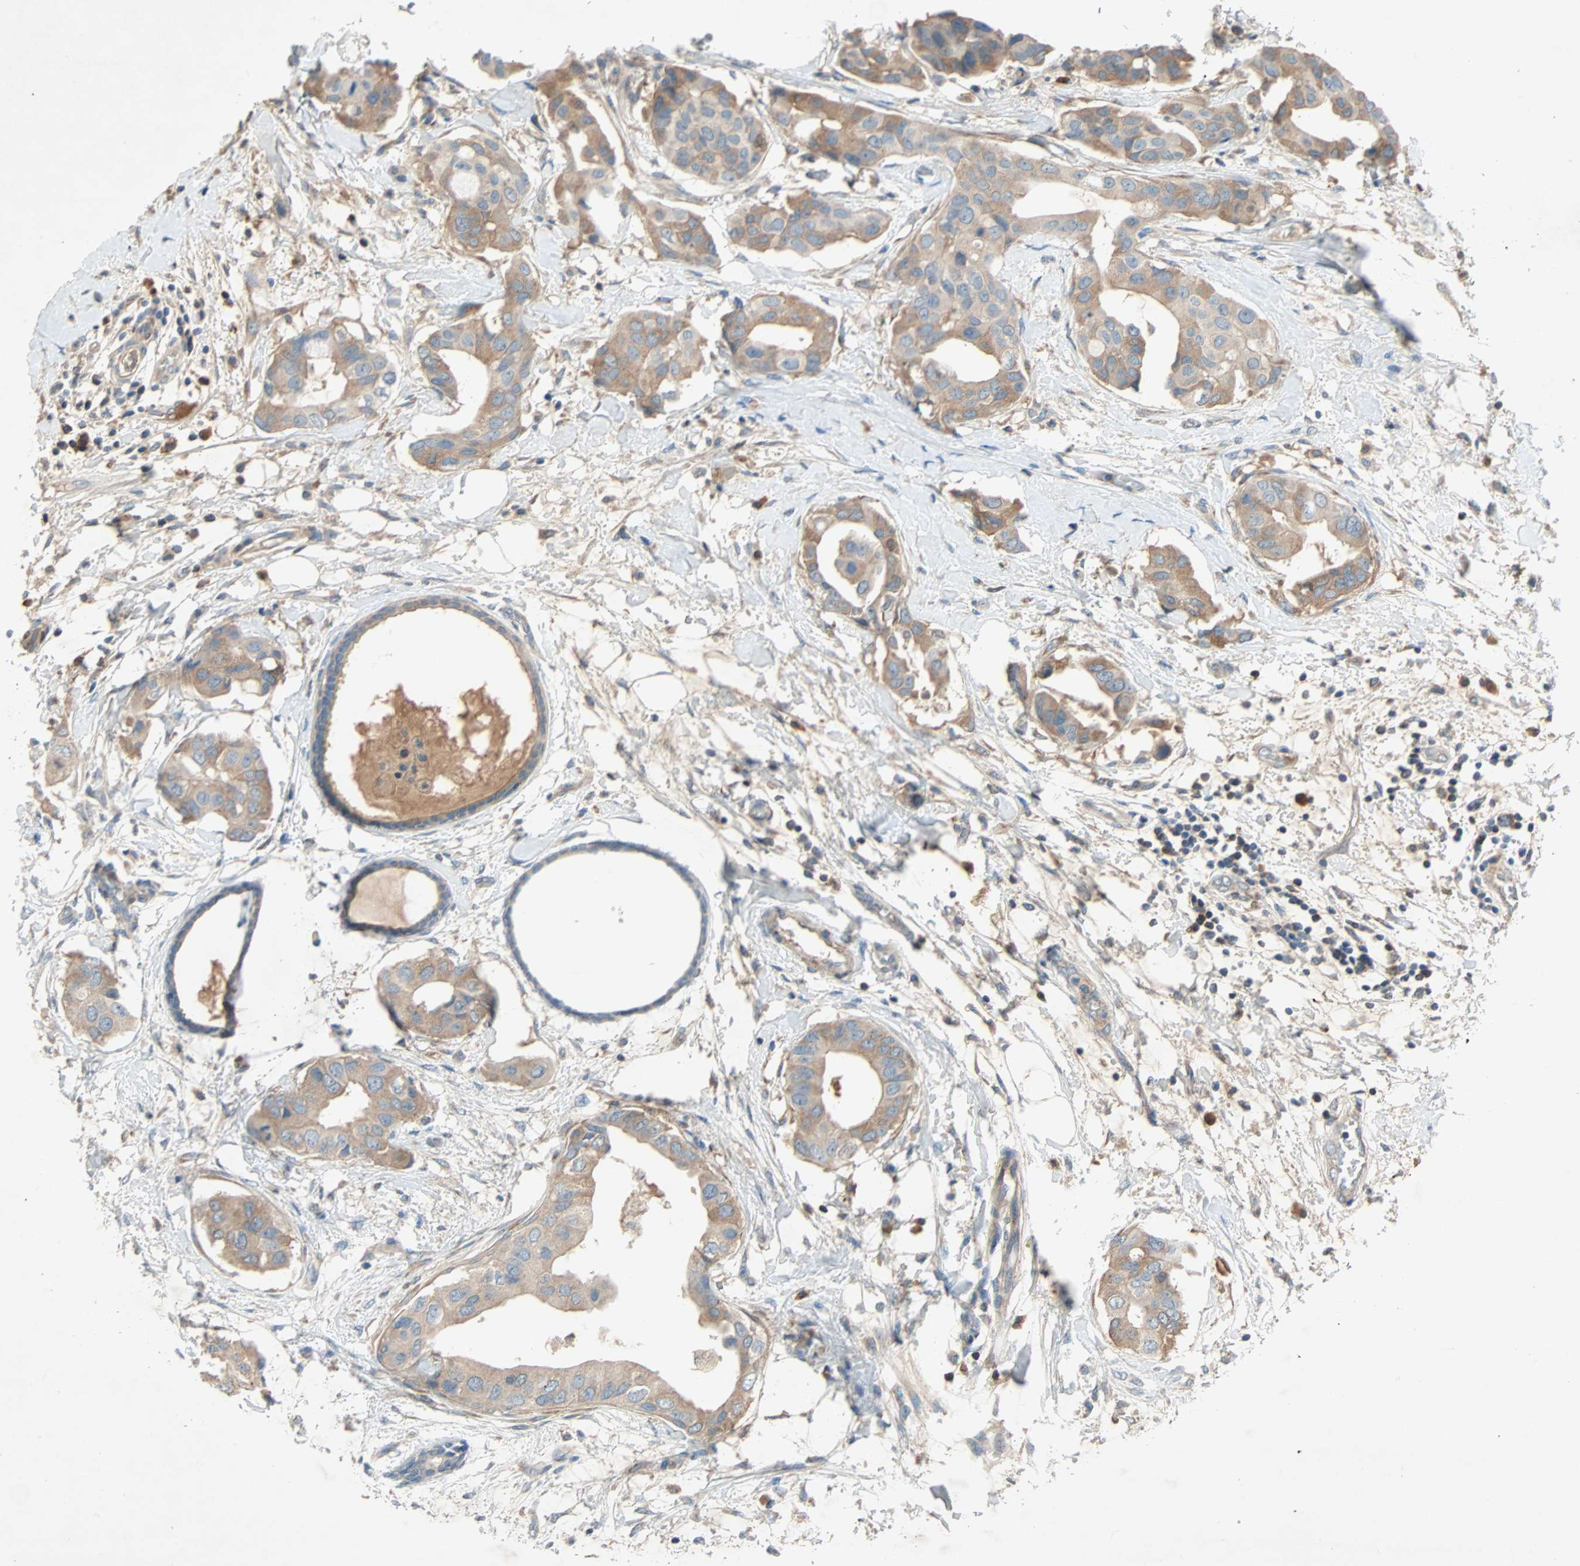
{"staining": {"intensity": "moderate", "quantity": ">75%", "location": "cytoplasmic/membranous"}, "tissue": "breast cancer", "cell_type": "Tumor cells", "image_type": "cancer", "snomed": [{"axis": "morphology", "description": "Duct carcinoma"}, {"axis": "topography", "description": "Breast"}], "caption": "A medium amount of moderate cytoplasmic/membranous staining is appreciated in about >75% of tumor cells in breast cancer (infiltrating ductal carcinoma) tissue.", "gene": "XYLT1", "patient": {"sex": "female", "age": 40}}